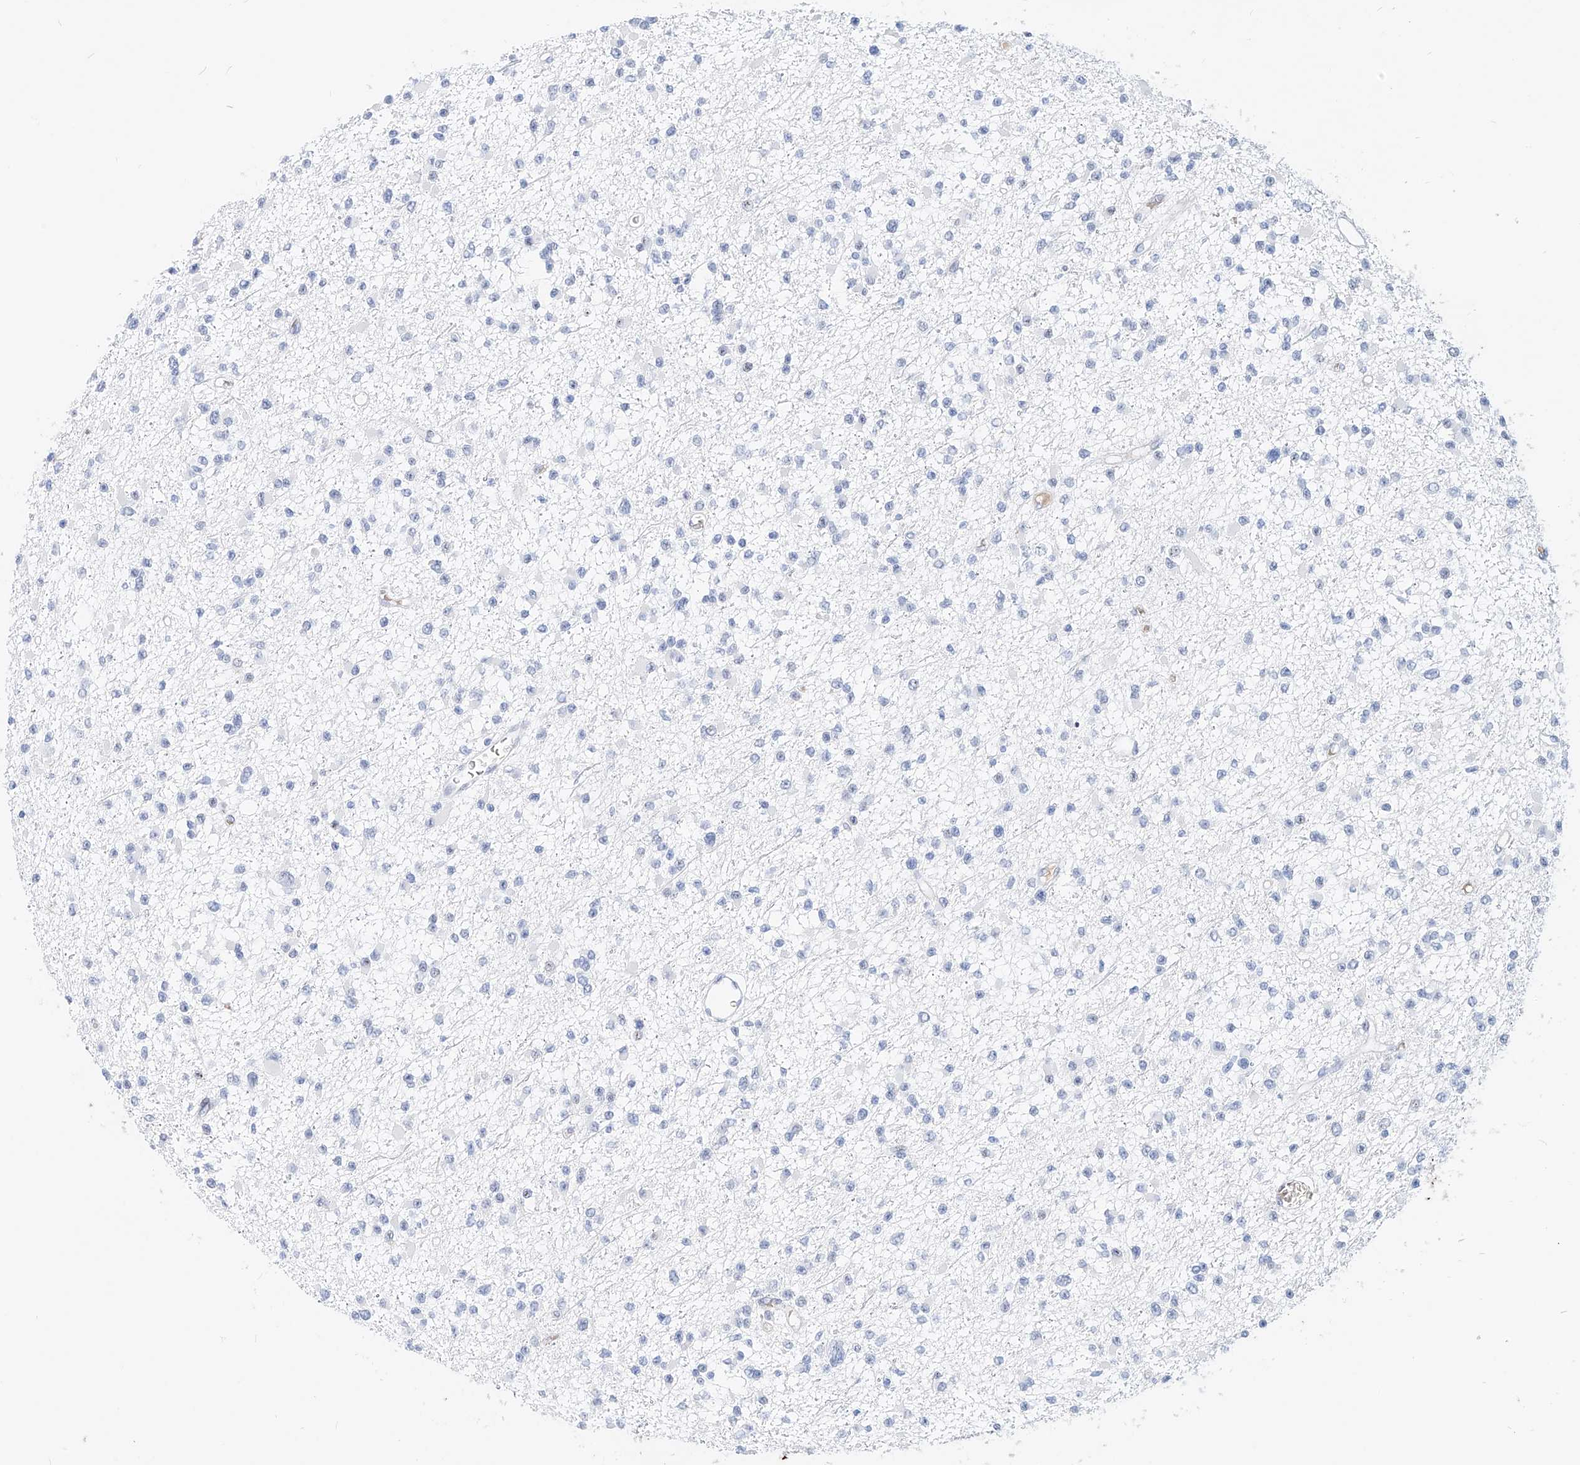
{"staining": {"intensity": "negative", "quantity": "none", "location": "none"}, "tissue": "glioma", "cell_type": "Tumor cells", "image_type": "cancer", "snomed": [{"axis": "morphology", "description": "Glioma, malignant, Low grade"}, {"axis": "topography", "description": "Brain"}], "caption": "Photomicrograph shows no protein staining in tumor cells of glioma tissue.", "gene": "ZFP42", "patient": {"sex": "female", "age": 22}}